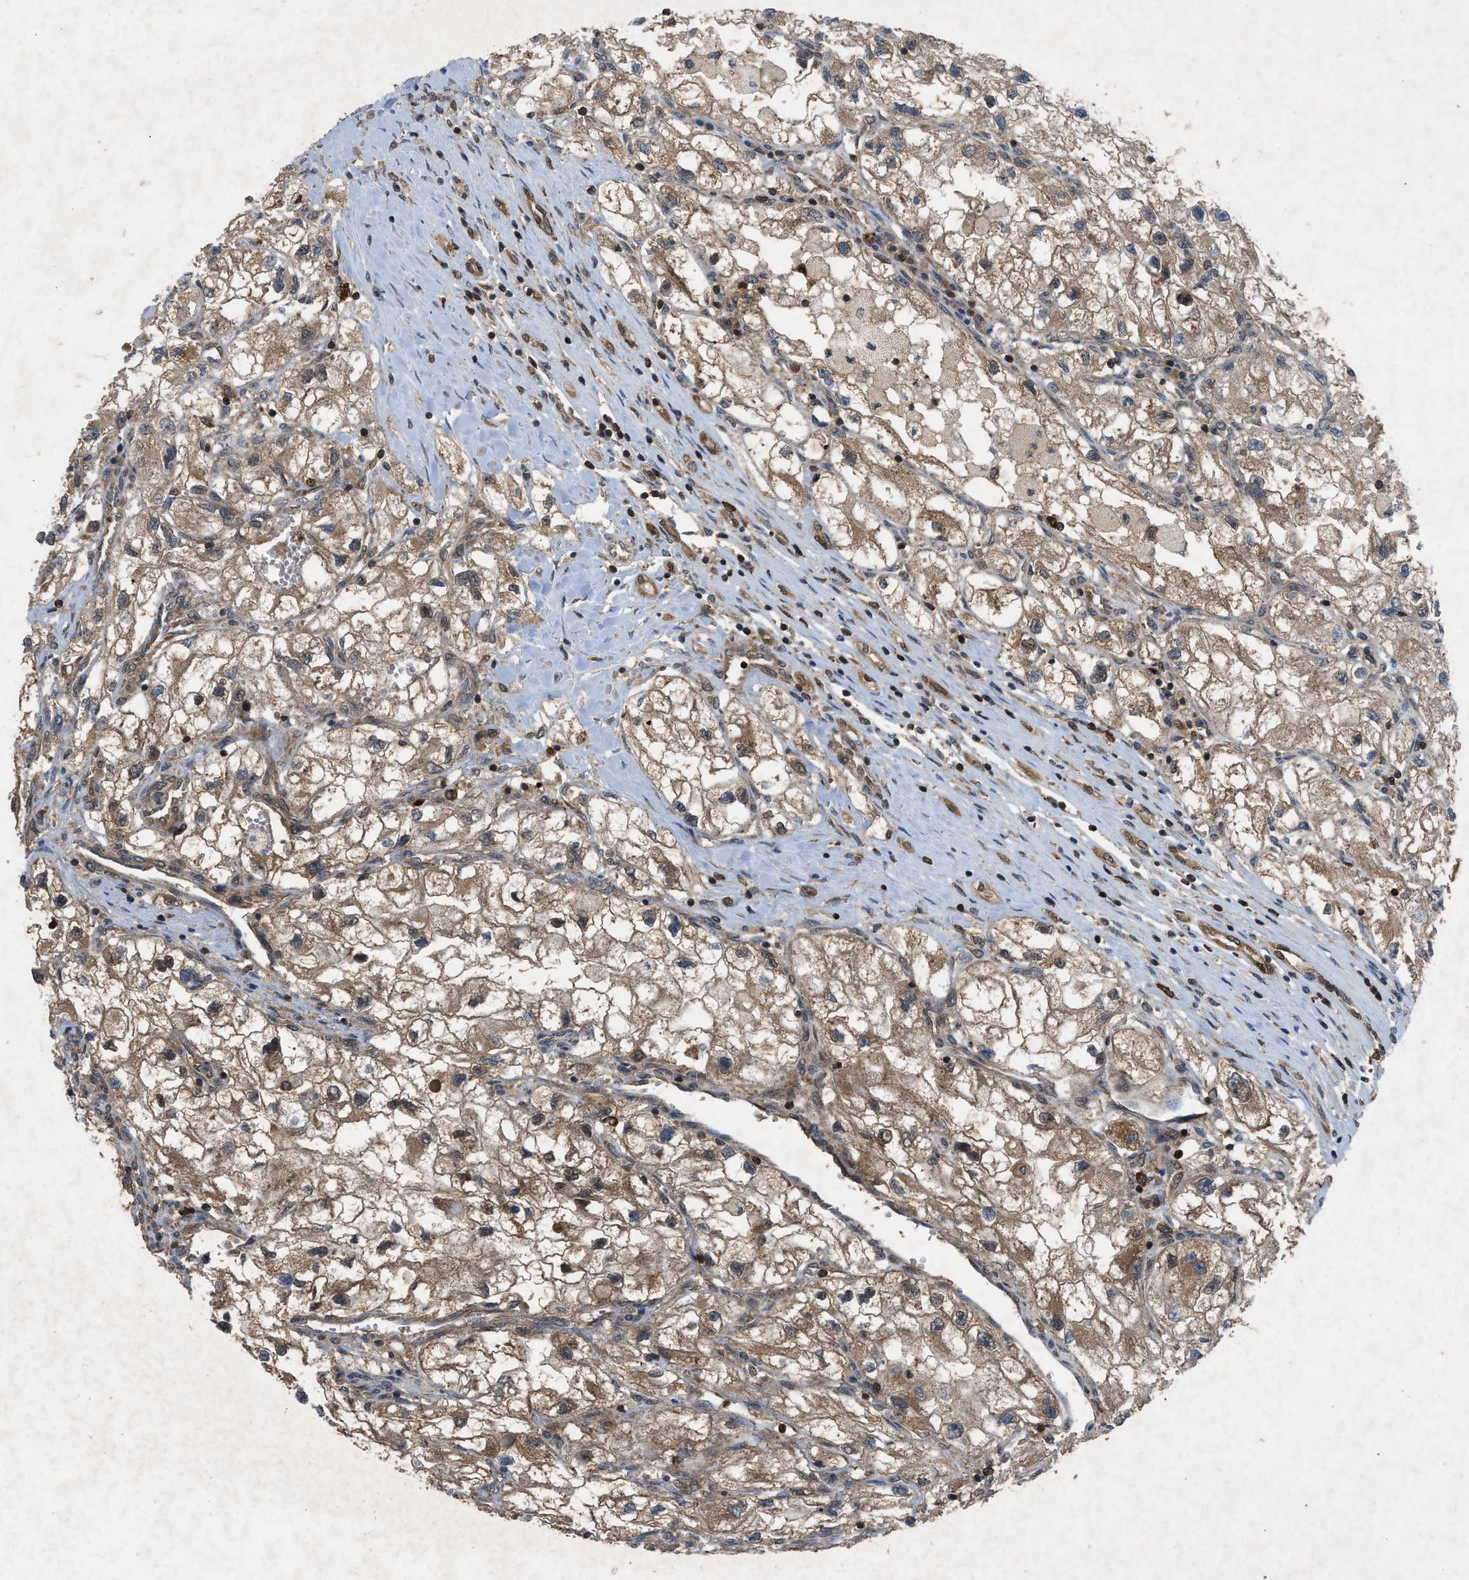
{"staining": {"intensity": "moderate", "quantity": ">75%", "location": "cytoplasmic/membranous,nuclear"}, "tissue": "renal cancer", "cell_type": "Tumor cells", "image_type": "cancer", "snomed": [{"axis": "morphology", "description": "Adenocarcinoma, NOS"}, {"axis": "topography", "description": "Kidney"}], "caption": "Brown immunohistochemical staining in renal cancer (adenocarcinoma) reveals moderate cytoplasmic/membranous and nuclear expression in about >75% of tumor cells.", "gene": "OXSR1", "patient": {"sex": "female", "age": 70}}